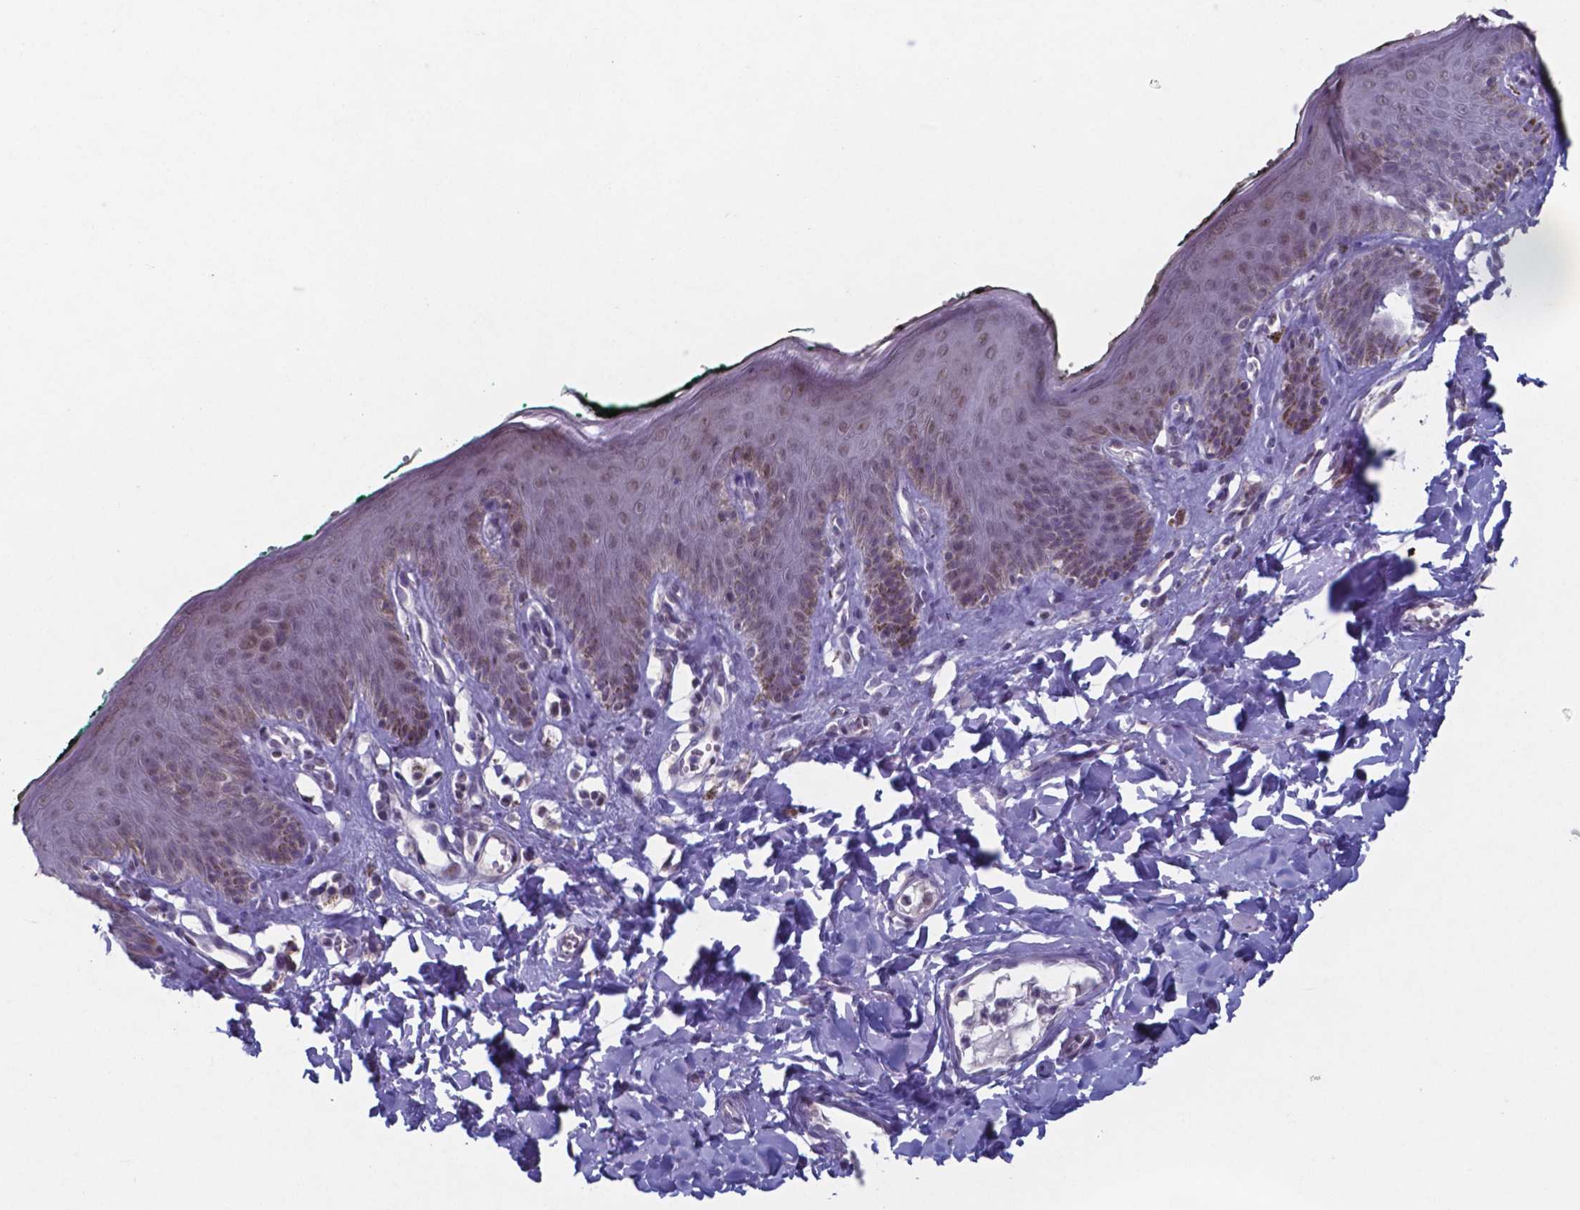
{"staining": {"intensity": "weak", "quantity": "<25%", "location": "nuclear"}, "tissue": "skin", "cell_type": "Epidermal cells", "image_type": "normal", "snomed": [{"axis": "morphology", "description": "Normal tissue, NOS"}, {"axis": "topography", "description": "Vulva"}, {"axis": "topography", "description": "Peripheral nerve tissue"}], "caption": "Epidermal cells show no significant protein positivity in unremarkable skin. Nuclei are stained in blue.", "gene": "TDP2", "patient": {"sex": "female", "age": 66}}